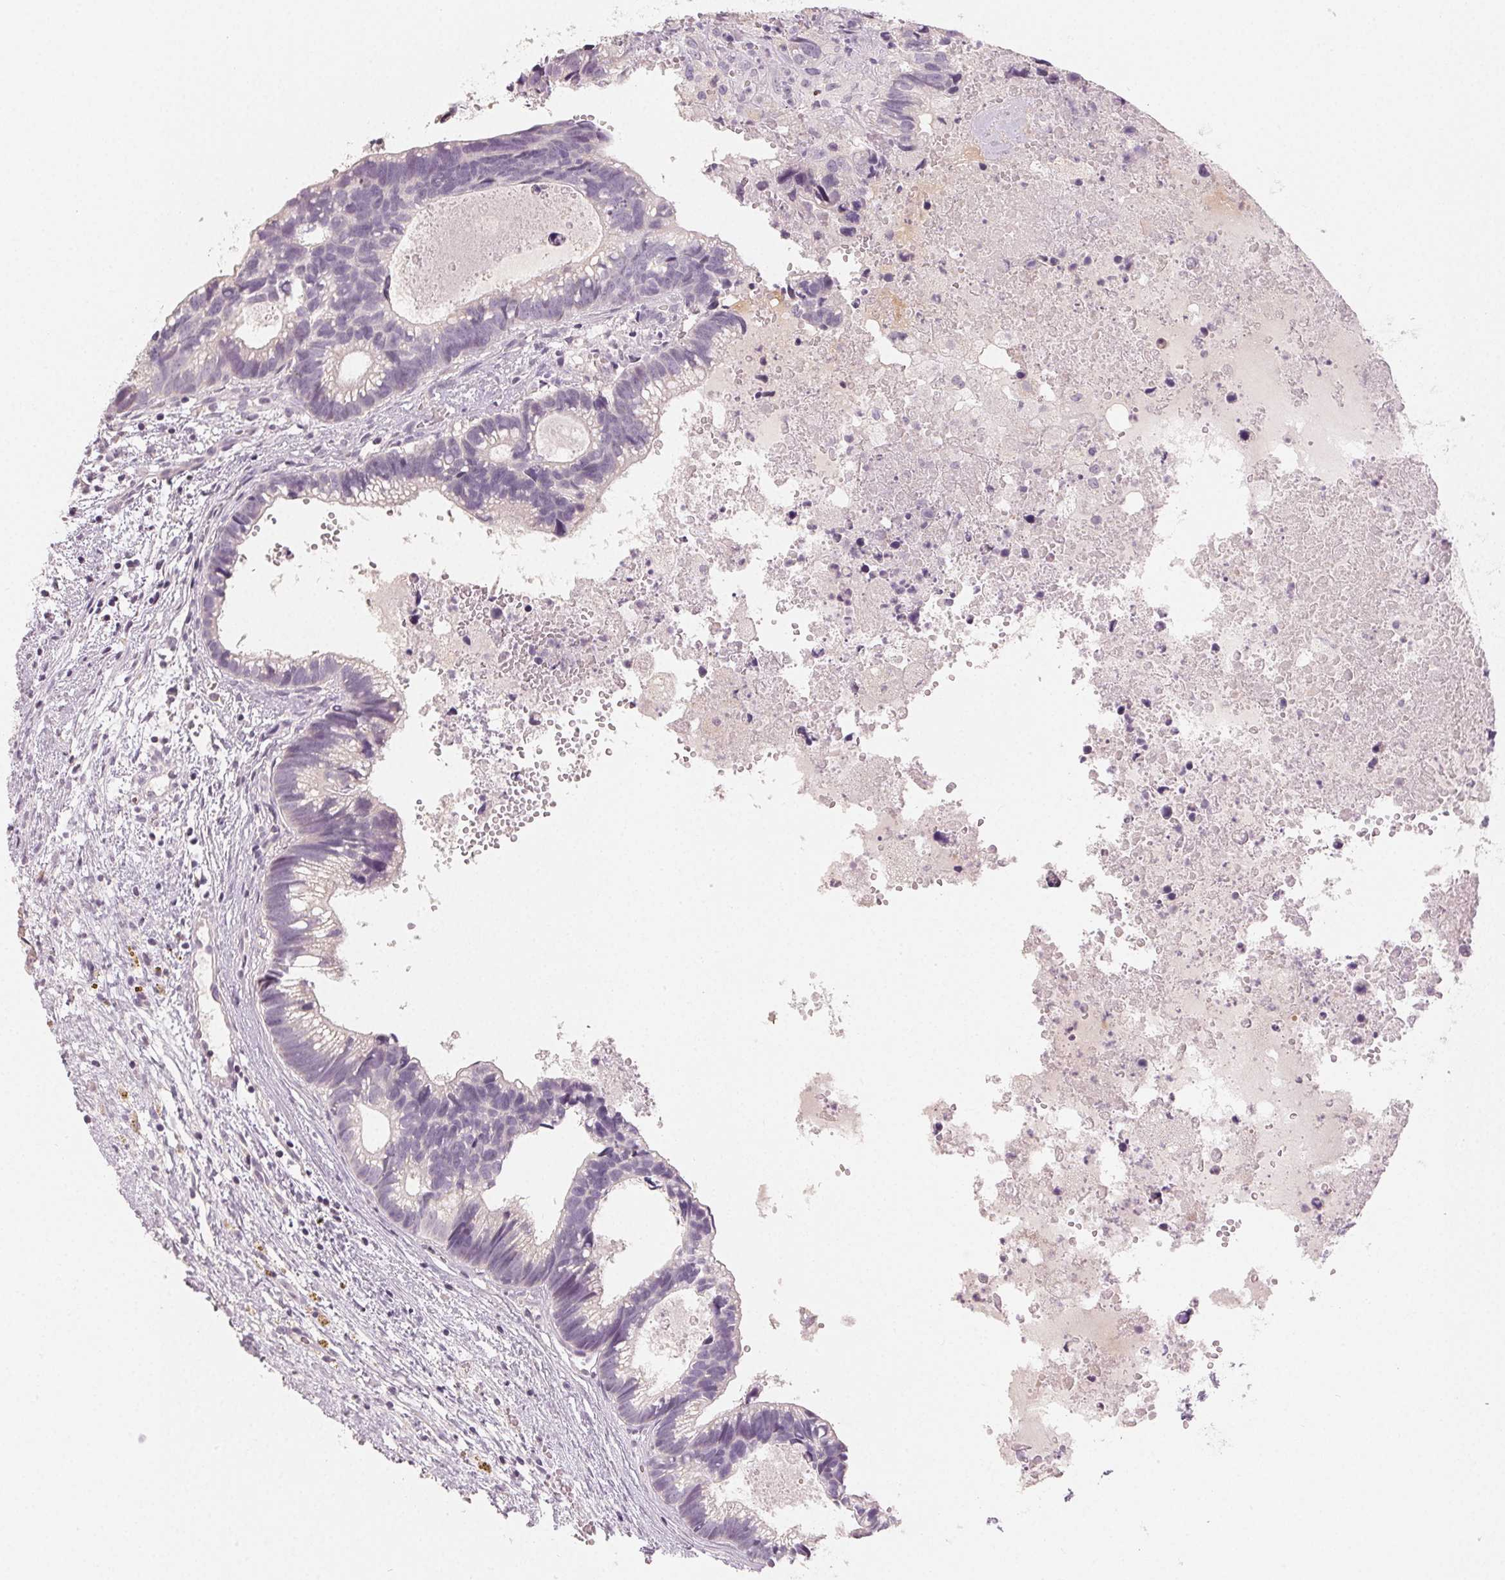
{"staining": {"intensity": "negative", "quantity": "none", "location": "none"}, "tissue": "head and neck cancer", "cell_type": "Tumor cells", "image_type": "cancer", "snomed": [{"axis": "morphology", "description": "Adenocarcinoma, NOS"}, {"axis": "topography", "description": "Head-Neck"}], "caption": "Immunohistochemical staining of head and neck adenocarcinoma exhibits no significant staining in tumor cells.", "gene": "LVRN", "patient": {"sex": "male", "age": 62}}